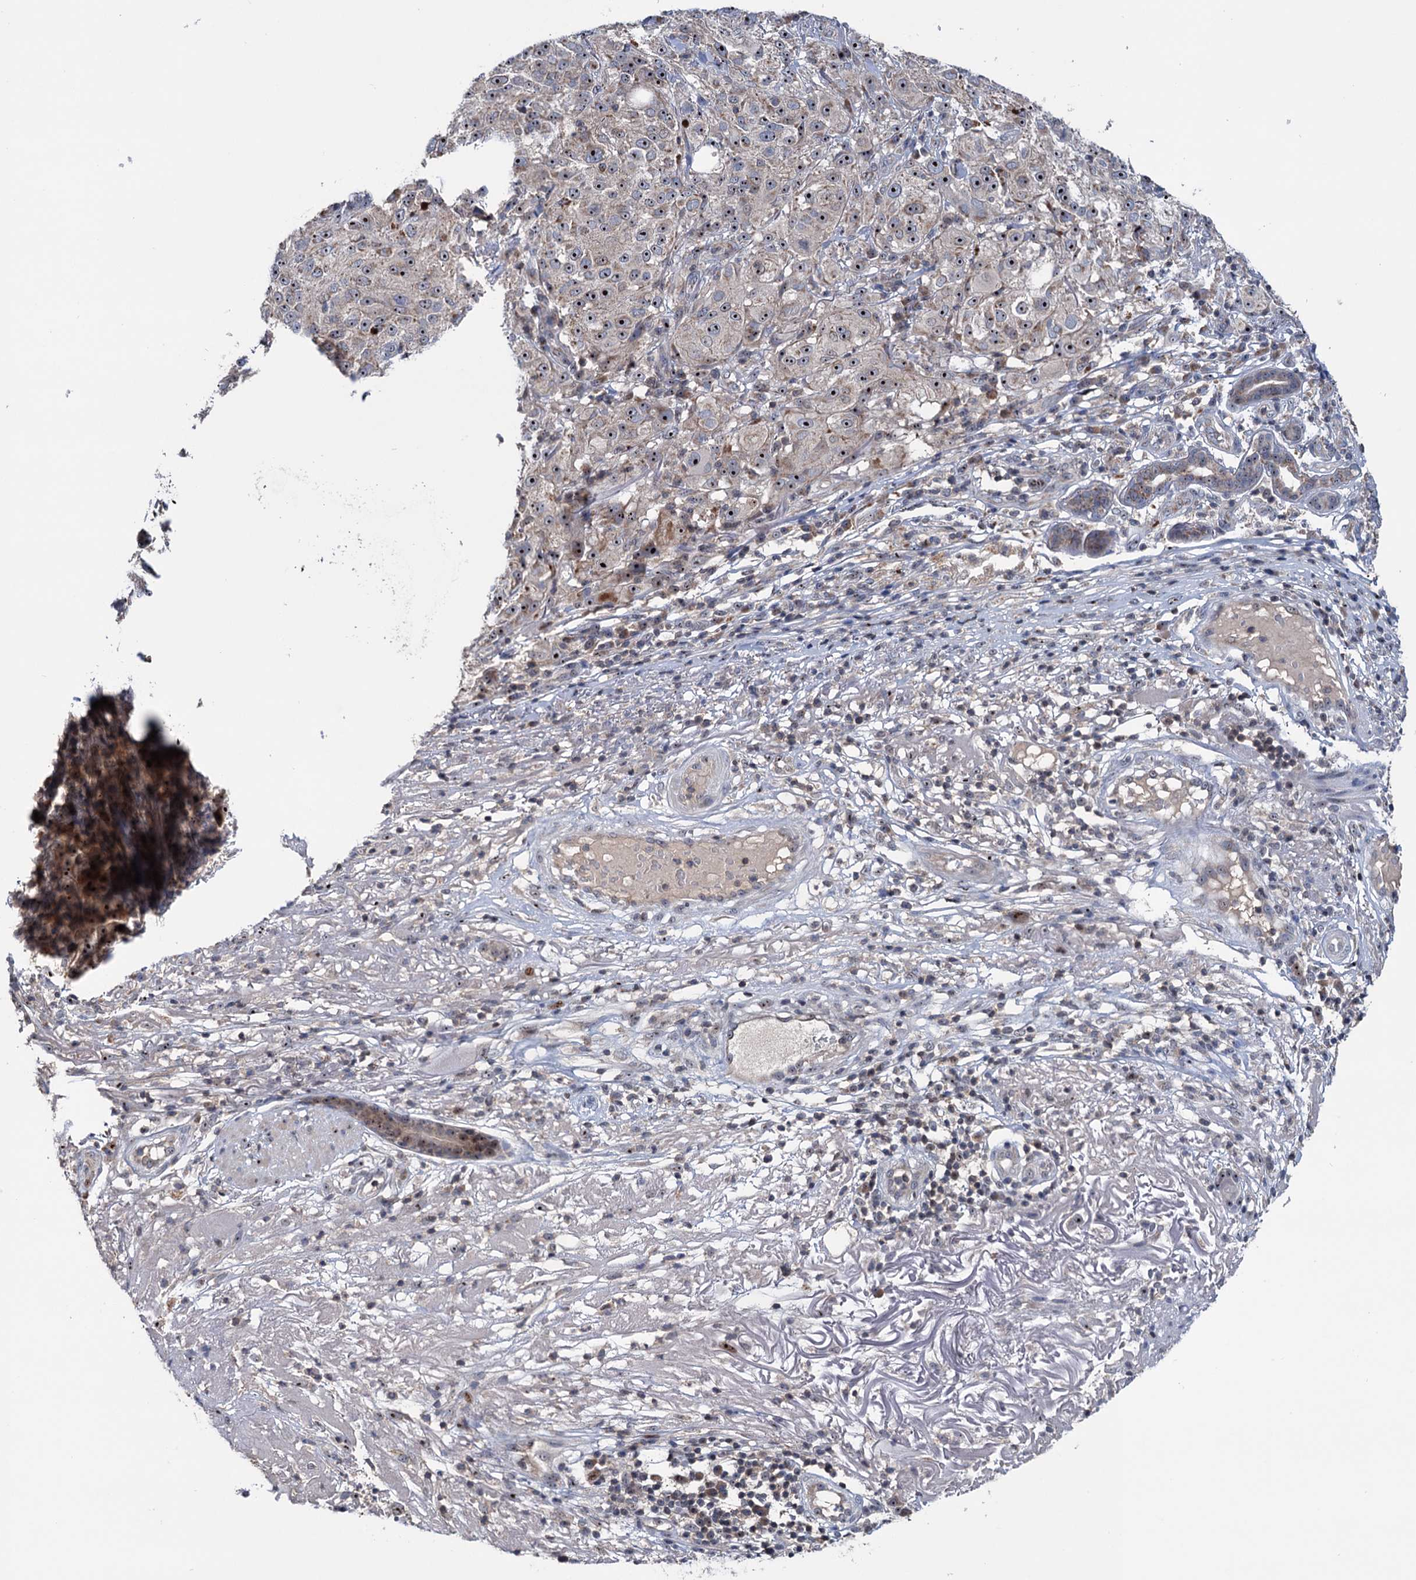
{"staining": {"intensity": "moderate", "quantity": ">75%", "location": "cytoplasmic/membranous,nuclear"}, "tissue": "melanoma", "cell_type": "Tumor cells", "image_type": "cancer", "snomed": [{"axis": "morphology", "description": "Necrosis, NOS"}, {"axis": "morphology", "description": "Malignant melanoma, NOS"}, {"axis": "topography", "description": "Skin"}], "caption": "Tumor cells exhibit medium levels of moderate cytoplasmic/membranous and nuclear expression in about >75% of cells in malignant melanoma. (IHC, brightfield microscopy, high magnification).", "gene": "HTR3B", "patient": {"sex": "female", "age": 87}}